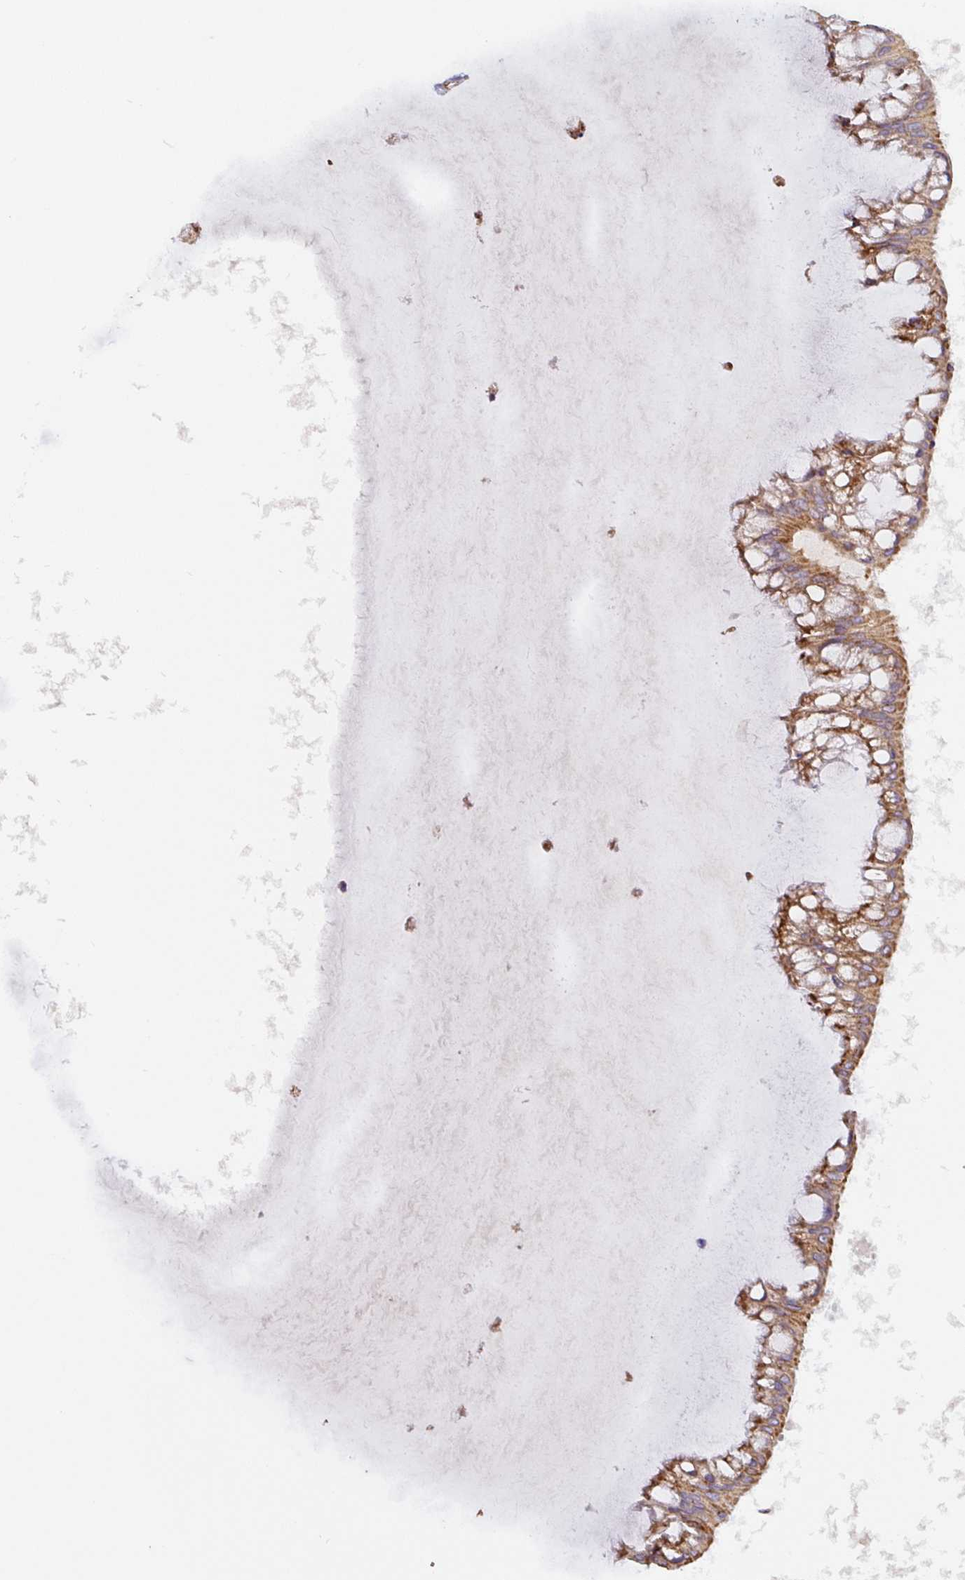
{"staining": {"intensity": "strong", "quantity": ">75%", "location": "cytoplasmic/membranous"}, "tissue": "ovarian cancer", "cell_type": "Tumor cells", "image_type": "cancer", "snomed": [{"axis": "morphology", "description": "Cystadenocarcinoma, mucinous, NOS"}, {"axis": "topography", "description": "Ovary"}], "caption": "Tumor cells display strong cytoplasmic/membranous expression in approximately >75% of cells in ovarian mucinous cystadenocarcinoma. The staining is performed using DAB (3,3'-diaminobenzidine) brown chromogen to label protein expression. The nuclei are counter-stained blue using hematoxylin.", "gene": "MT-CO2", "patient": {"sex": "female", "age": 73}}